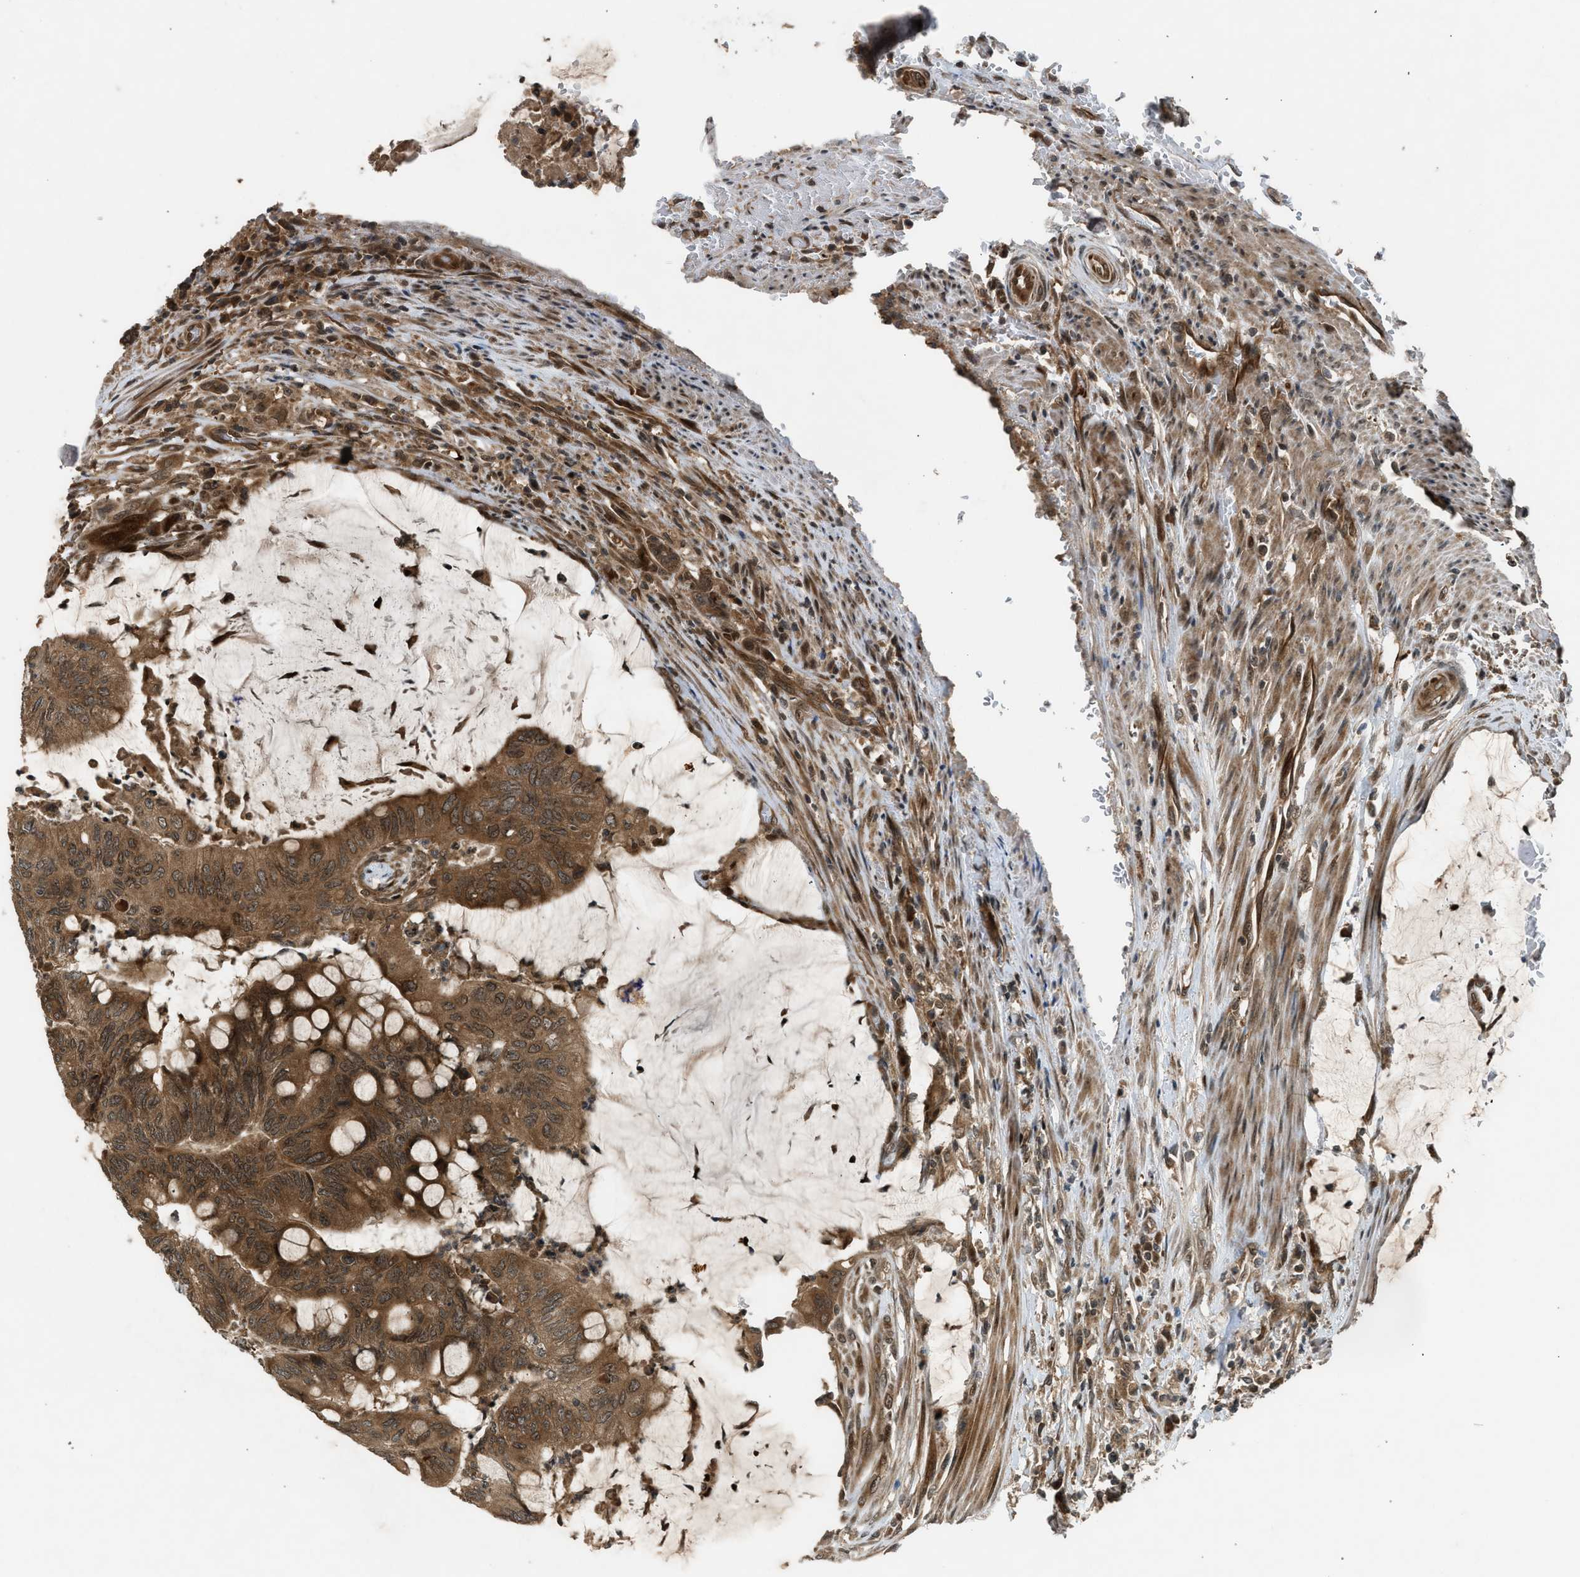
{"staining": {"intensity": "moderate", "quantity": ">75%", "location": "cytoplasmic/membranous"}, "tissue": "colorectal cancer", "cell_type": "Tumor cells", "image_type": "cancer", "snomed": [{"axis": "morphology", "description": "Normal tissue, NOS"}, {"axis": "morphology", "description": "Adenocarcinoma, NOS"}, {"axis": "topography", "description": "Rectum"}], "caption": "Colorectal adenocarcinoma was stained to show a protein in brown. There is medium levels of moderate cytoplasmic/membranous positivity in about >75% of tumor cells.", "gene": "TXNL1", "patient": {"sex": "male", "age": 92}}